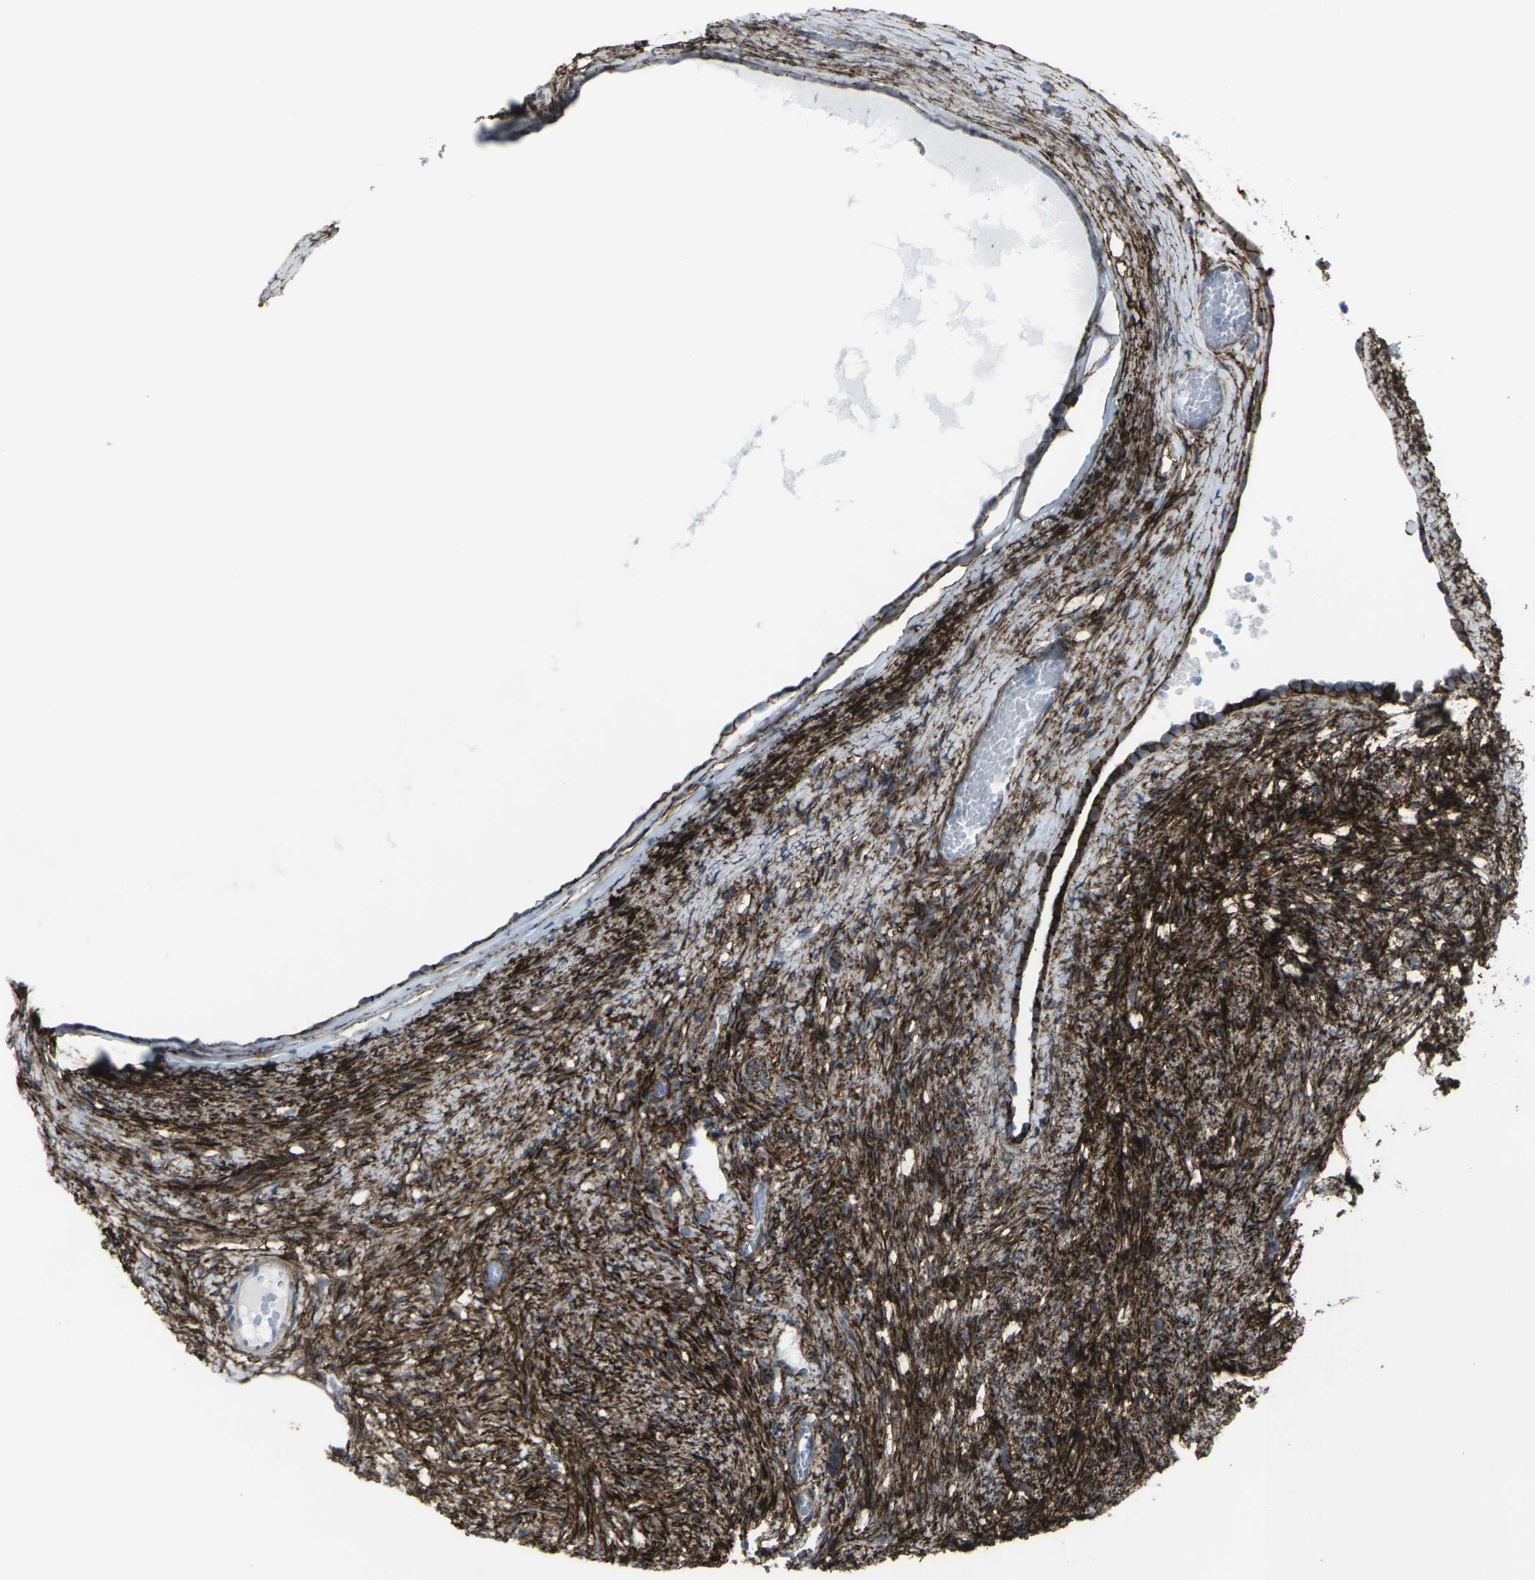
{"staining": {"intensity": "strong", "quantity": ">75%", "location": "cytoplasmic/membranous"}, "tissue": "ovary", "cell_type": "Ovarian stroma cells", "image_type": "normal", "snomed": [{"axis": "morphology", "description": "Normal tissue, NOS"}, {"axis": "topography", "description": "Ovary"}], "caption": "Human ovary stained with a brown dye exhibits strong cytoplasmic/membranous positive staining in about >75% of ovarian stroma cells.", "gene": "CDH11", "patient": {"sex": "female", "age": 33}}